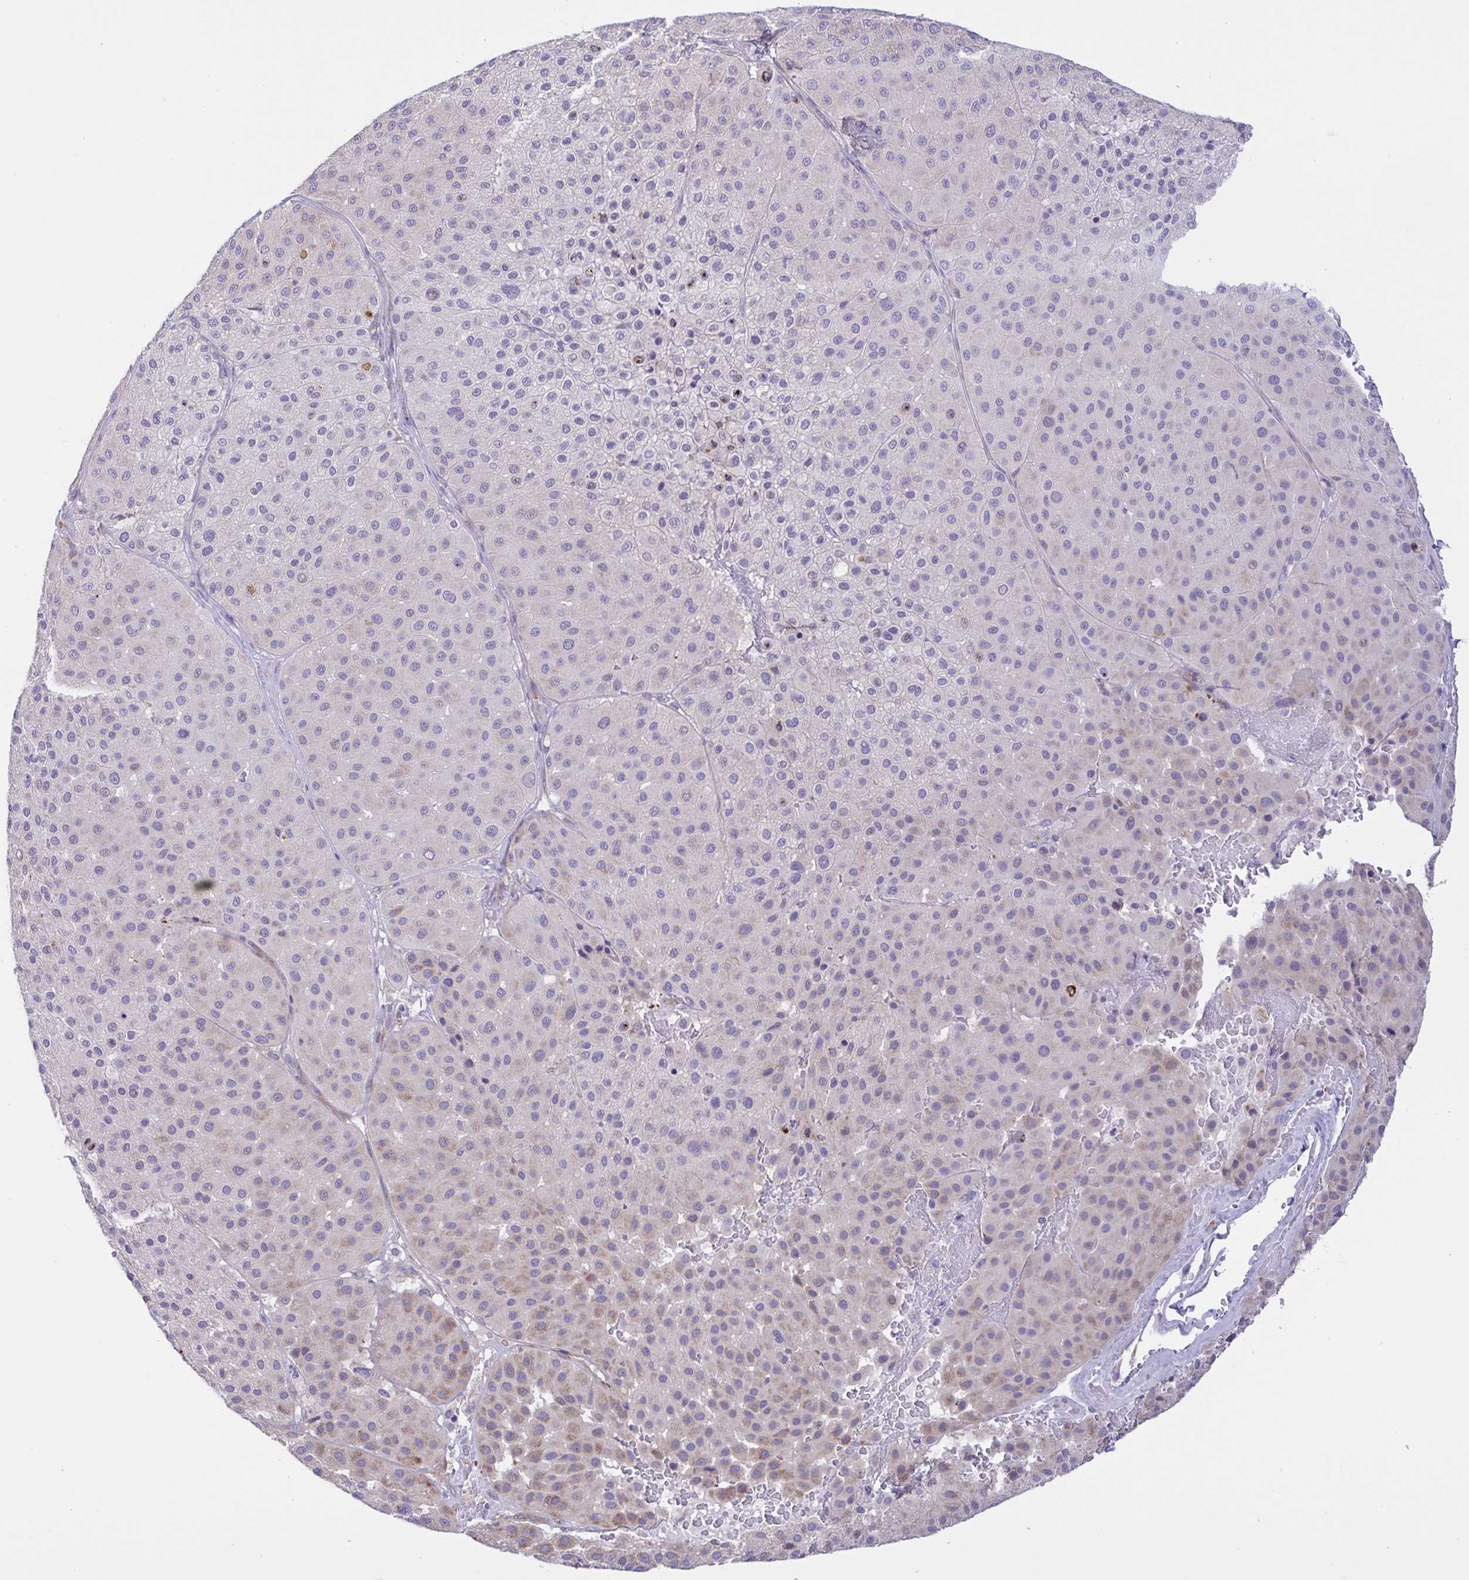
{"staining": {"intensity": "weak", "quantity": "<25%", "location": "cytoplasmic/membranous"}, "tissue": "melanoma", "cell_type": "Tumor cells", "image_type": "cancer", "snomed": [{"axis": "morphology", "description": "Malignant melanoma, Metastatic site"}, {"axis": "topography", "description": "Smooth muscle"}], "caption": "The photomicrograph shows no significant expression in tumor cells of melanoma.", "gene": "DSC3", "patient": {"sex": "male", "age": 41}}